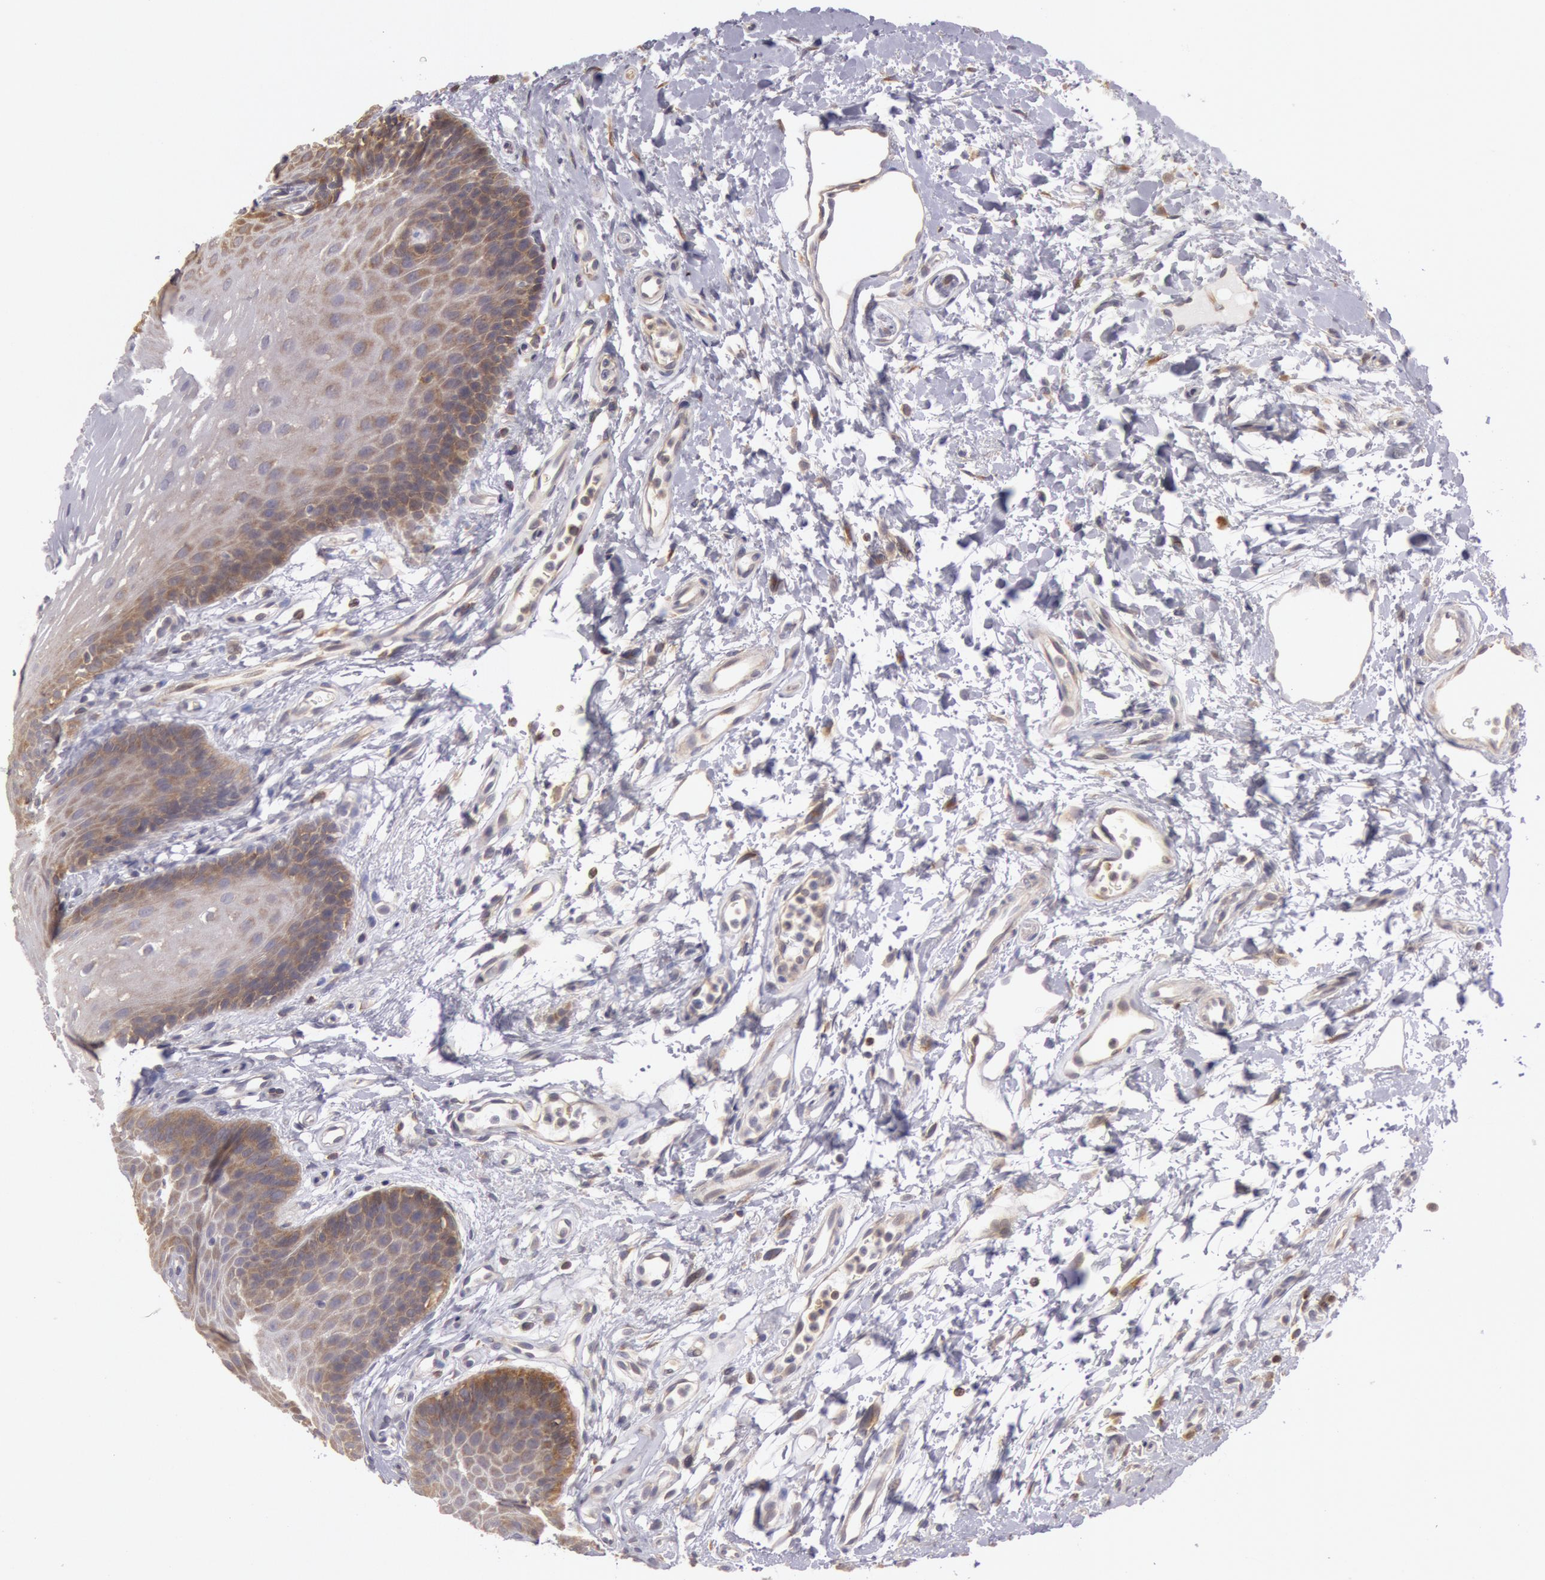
{"staining": {"intensity": "moderate", "quantity": "25%-75%", "location": "cytoplasmic/membranous"}, "tissue": "oral mucosa", "cell_type": "Squamous epithelial cells", "image_type": "normal", "snomed": [{"axis": "morphology", "description": "Normal tissue, NOS"}, {"axis": "topography", "description": "Oral tissue"}], "caption": "Squamous epithelial cells demonstrate medium levels of moderate cytoplasmic/membranous staining in about 25%-75% of cells in benign human oral mucosa. (DAB = brown stain, brightfield microscopy at high magnification).", "gene": "NMT2", "patient": {"sex": "male", "age": 62}}